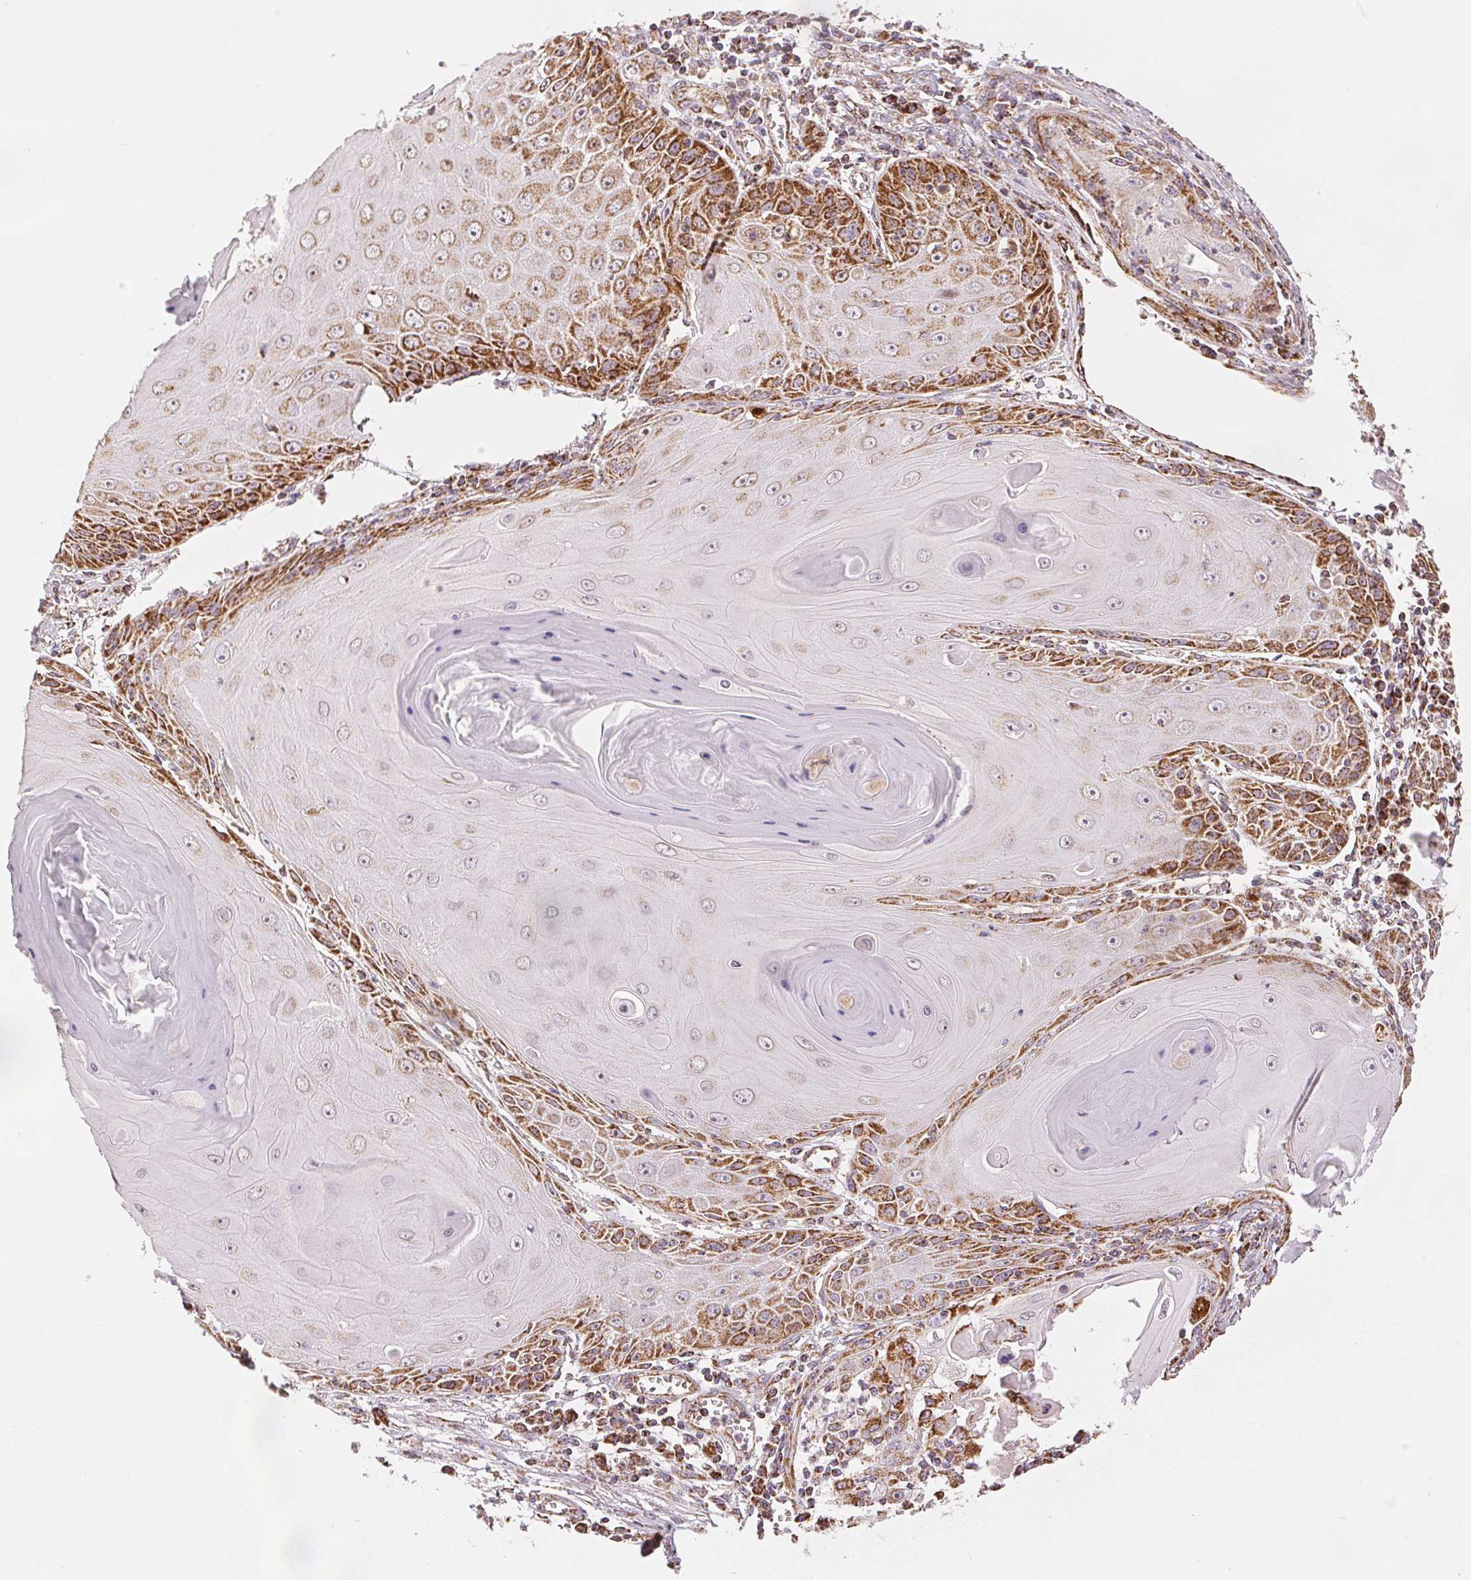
{"staining": {"intensity": "strong", "quantity": "<25%", "location": "cytoplasmic/membranous"}, "tissue": "skin cancer", "cell_type": "Tumor cells", "image_type": "cancer", "snomed": [{"axis": "morphology", "description": "Squamous cell carcinoma, NOS"}, {"axis": "topography", "description": "Skin"}, {"axis": "topography", "description": "Vulva"}], "caption": "Human skin cancer stained with a protein marker shows strong staining in tumor cells.", "gene": "SDHB", "patient": {"sex": "female", "age": 85}}